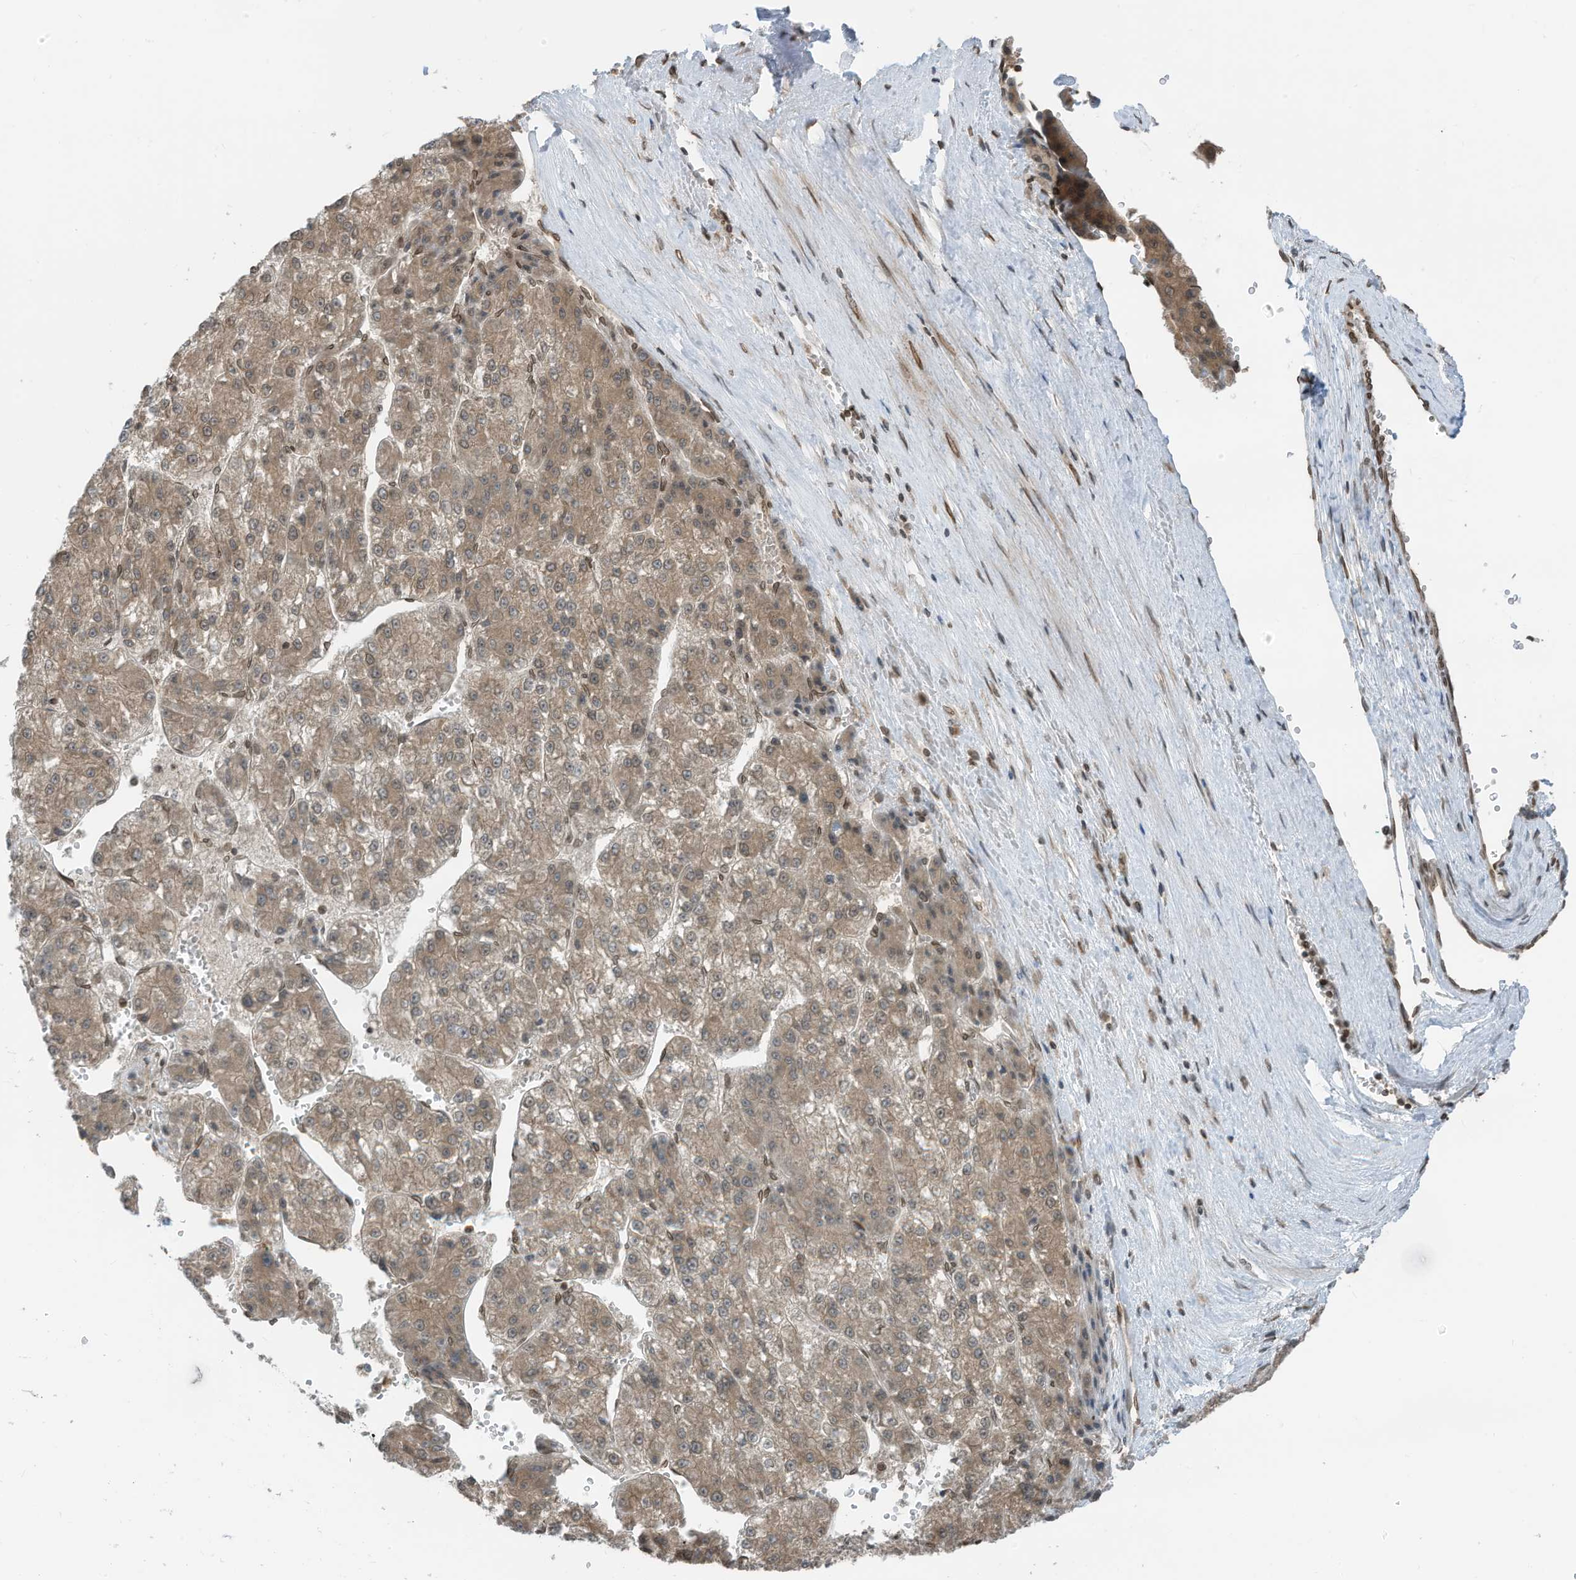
{"staining": {"intensity": "weak", "quantity": ">75%", "location": "cytoplasmic/membranous"}, "tissue": "liver cancer", "cell_type": "Tumor cells", "image_type": "cancer", "snomed": [{"axis": "morphology", "description": "Carcinoma, Hepatocellular, NOS"}, {"axis": "topography", "description": "Liver"}], "caption": "Liver hepatocellular carcinoma stained with a brown dye exhibits weak cytoplasmic/membranous positive expression in about >75% of tumor cells.", "gene": "RABL3", "patient": {"sex": "female", "age": 73}}